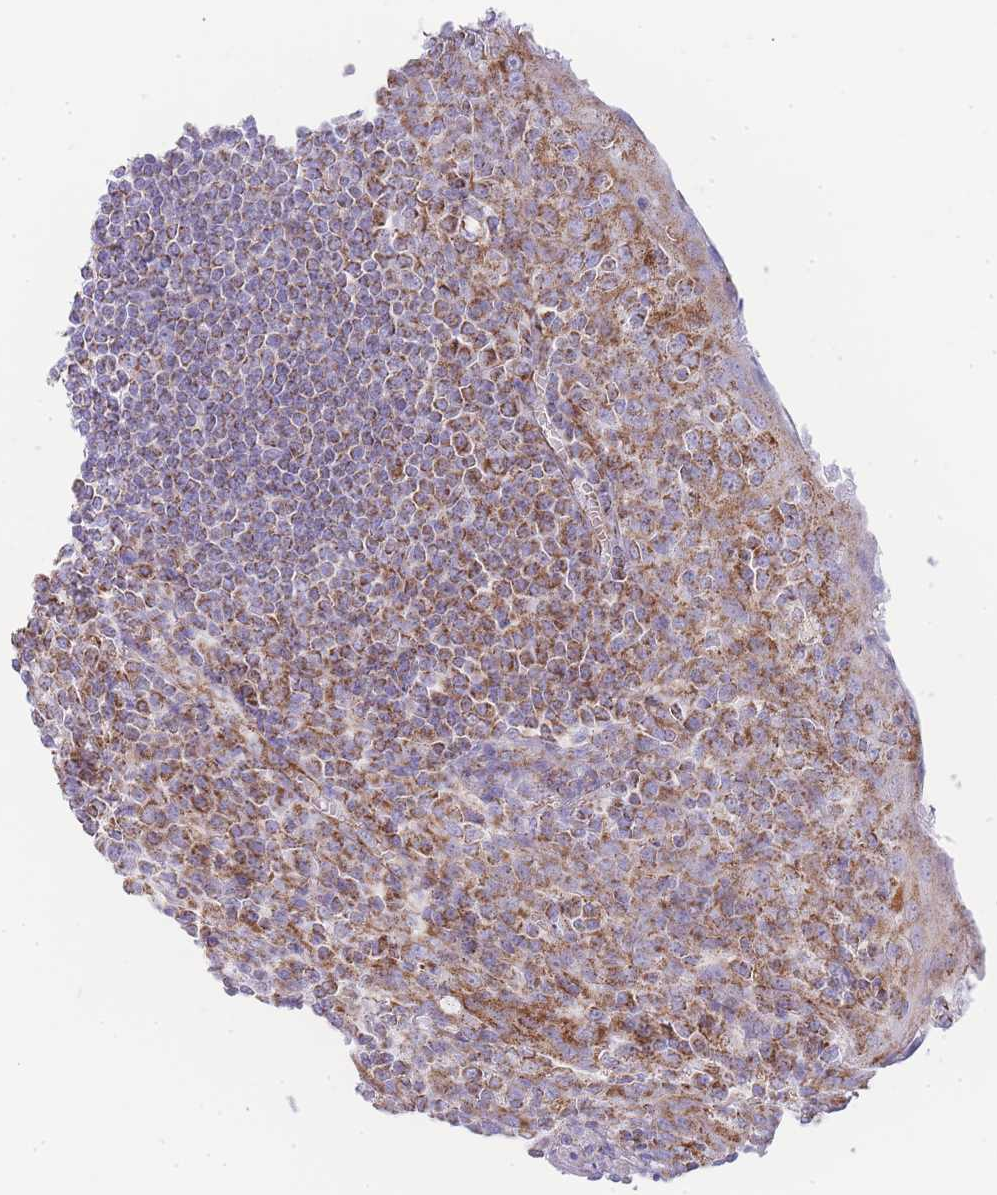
{"staining": {"intensity": "strong", "quantity": ">75%", "location": "cytoplasmic/membranous"}, "tissue": "tonsil", "cell_type": "Germinal center cells", "image_type": "normal", "snomed": [{"axis": "morphology", "description": "Normal tissue, NOS"}, {"axis": "topography", "description": "Tonsil"}], "caption": "The histopathology image reveals immunohistochemical staining of benign tonsil. There is strong cytoplasmic/membranous expression is identified in approximately >75% of germinal center cells.", "gene": "GSTM1", "patient": {"sex": "male", "age": 27}}